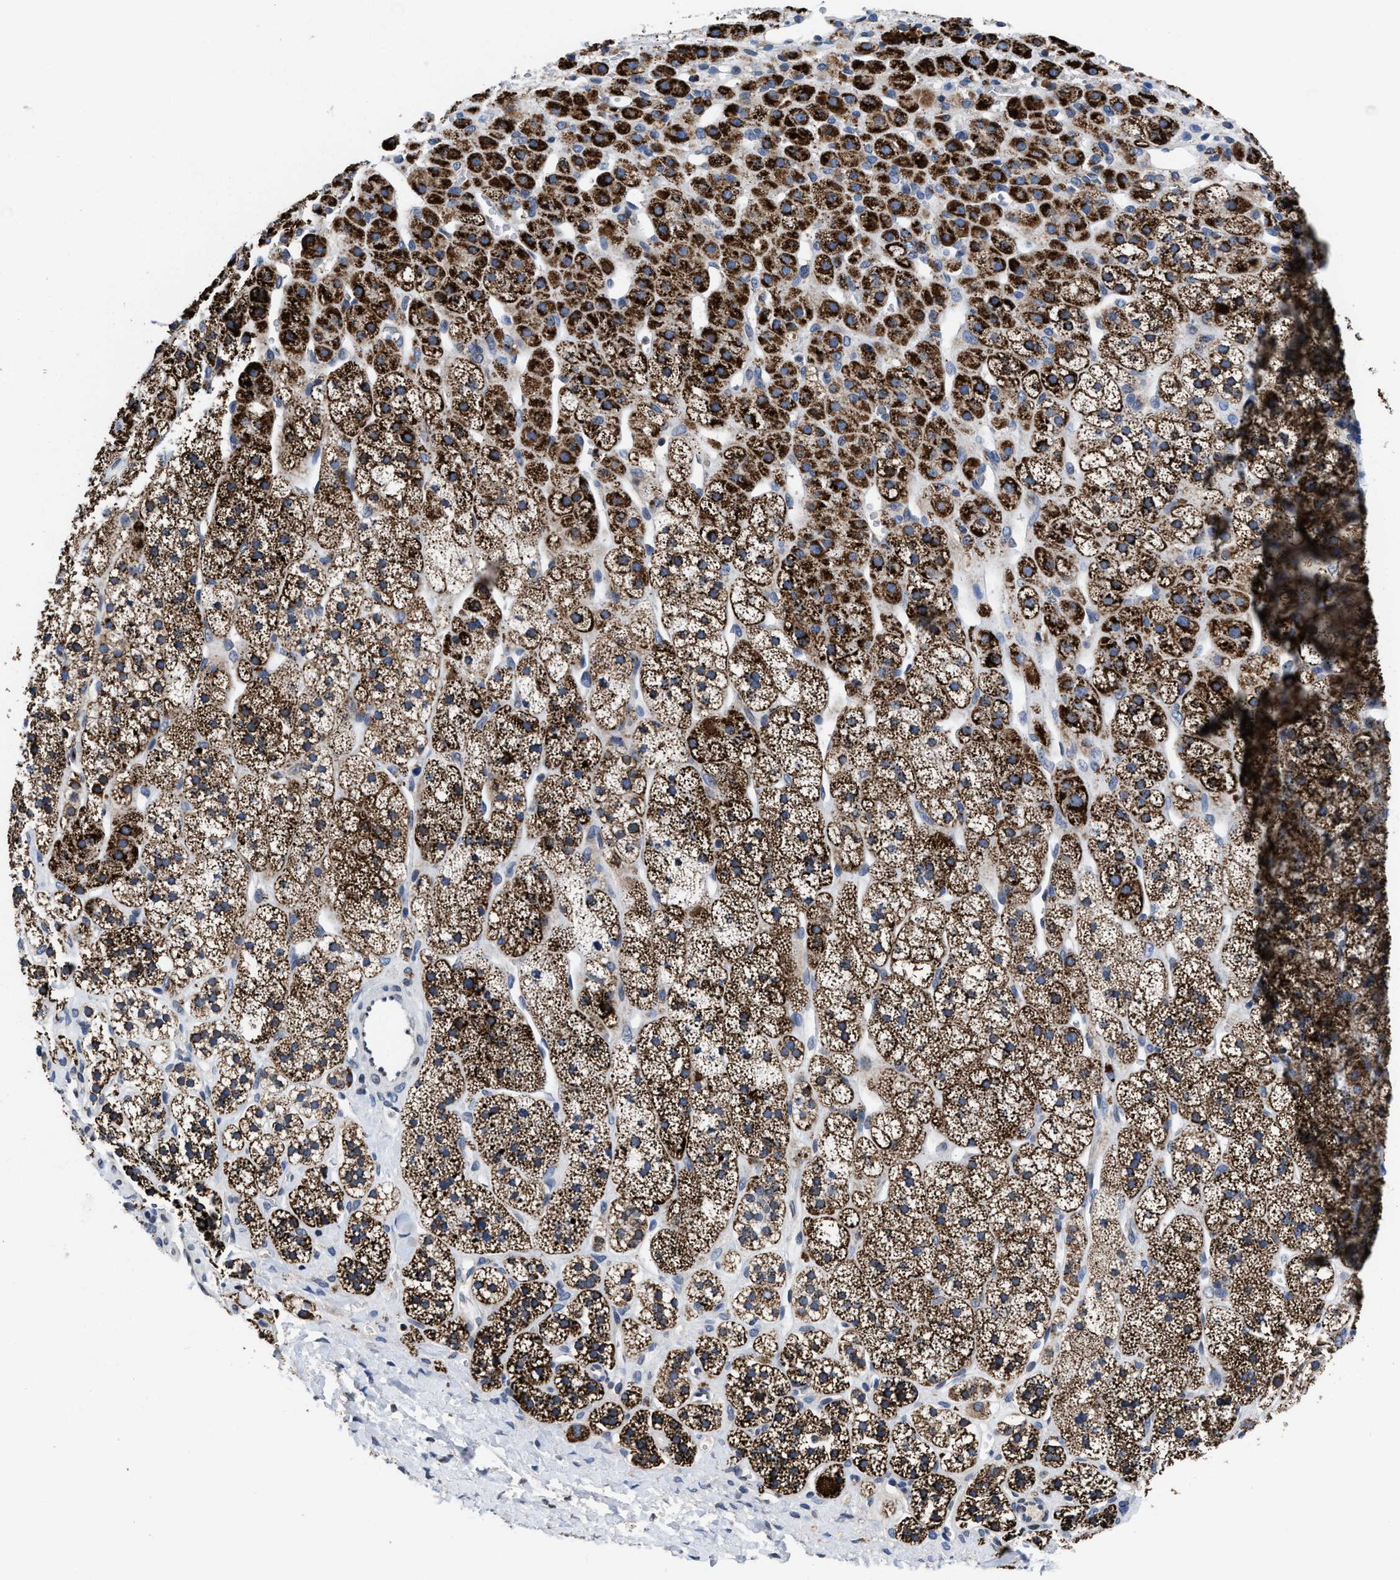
{"staining": {"intensity": "strong", "quantity": ">75%", "location": "cytoplasmic/membranous"}, "tissue": "adrenal gland", "cell_type": "Glandular cells", "image_type": "normal", "snomed": [{"axis": "morphology", "description": "Normal tissue, NOS"}, {"axis": "topography", "description": "Adrenal gland"}], "caption": "A brown stain highlights strong cytoplasmic/membranous positivity of a protein in glandular cells of unremarkable adrenal gland. The staining is performed using DAB (3,3'-diaminobenzidine) brown chromogen to label protein expression. The nuclei are counter-stained blue using hematoxylin.", "gene": "CACNA1D", "patient": {"sex": "male", "age": 56}}